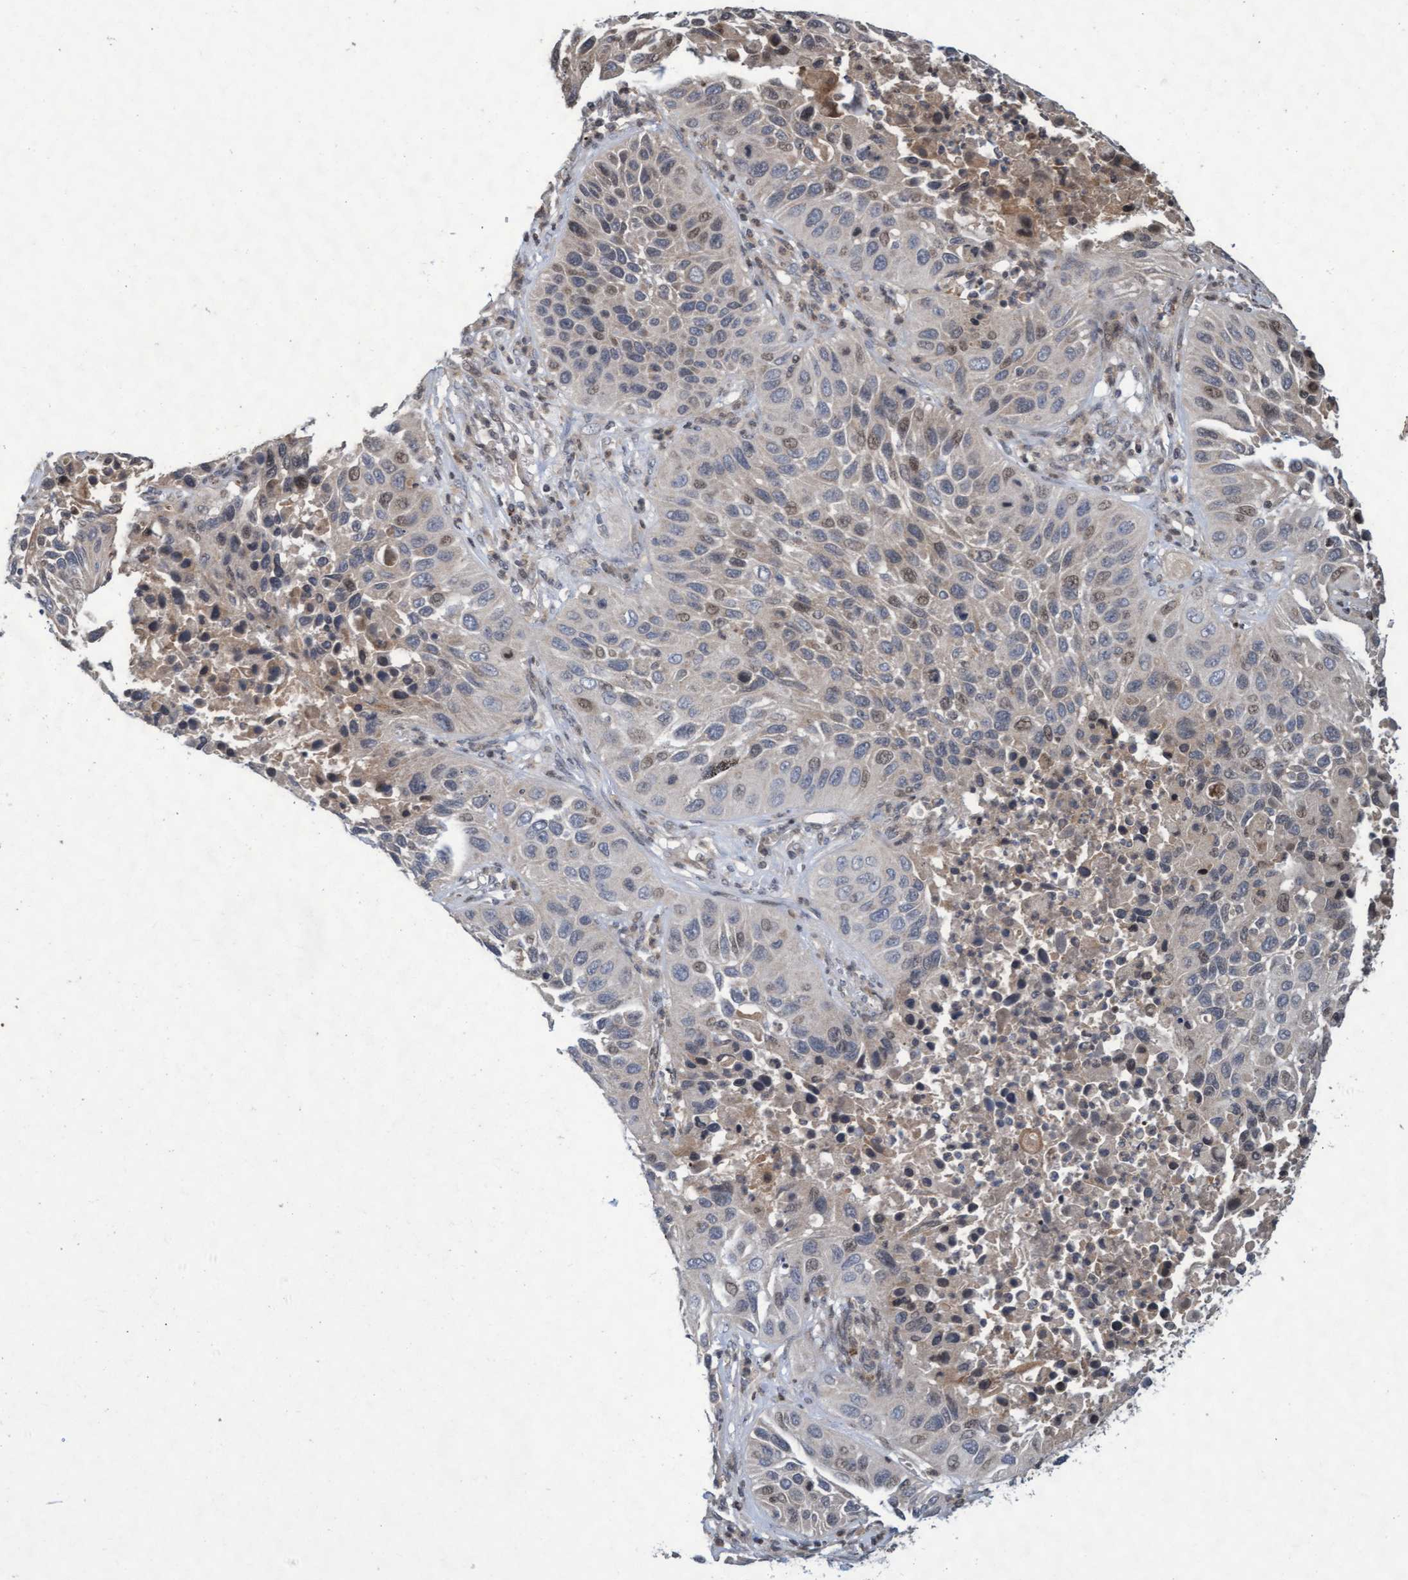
{"staining": {"intensity": "weak", "quantity": "<25%", "location": "nuclear"}, "tissue": "lung cancer", "cell_type": "Tumor cells", "image_type": "cancer", "snomed": [{"axis": "morphology", "description": "Squamous cell carcinoma, NOS"}, {"axis": "topography", "description": "Lung"}], "caption": "Protein analysis of lung squamous cell carcinoma demonstrates no significant expression in tumor cells. Nuclei are stained in blue.", "gene": "KCNC2", "patient": {"sex": "female", "age": 76}}